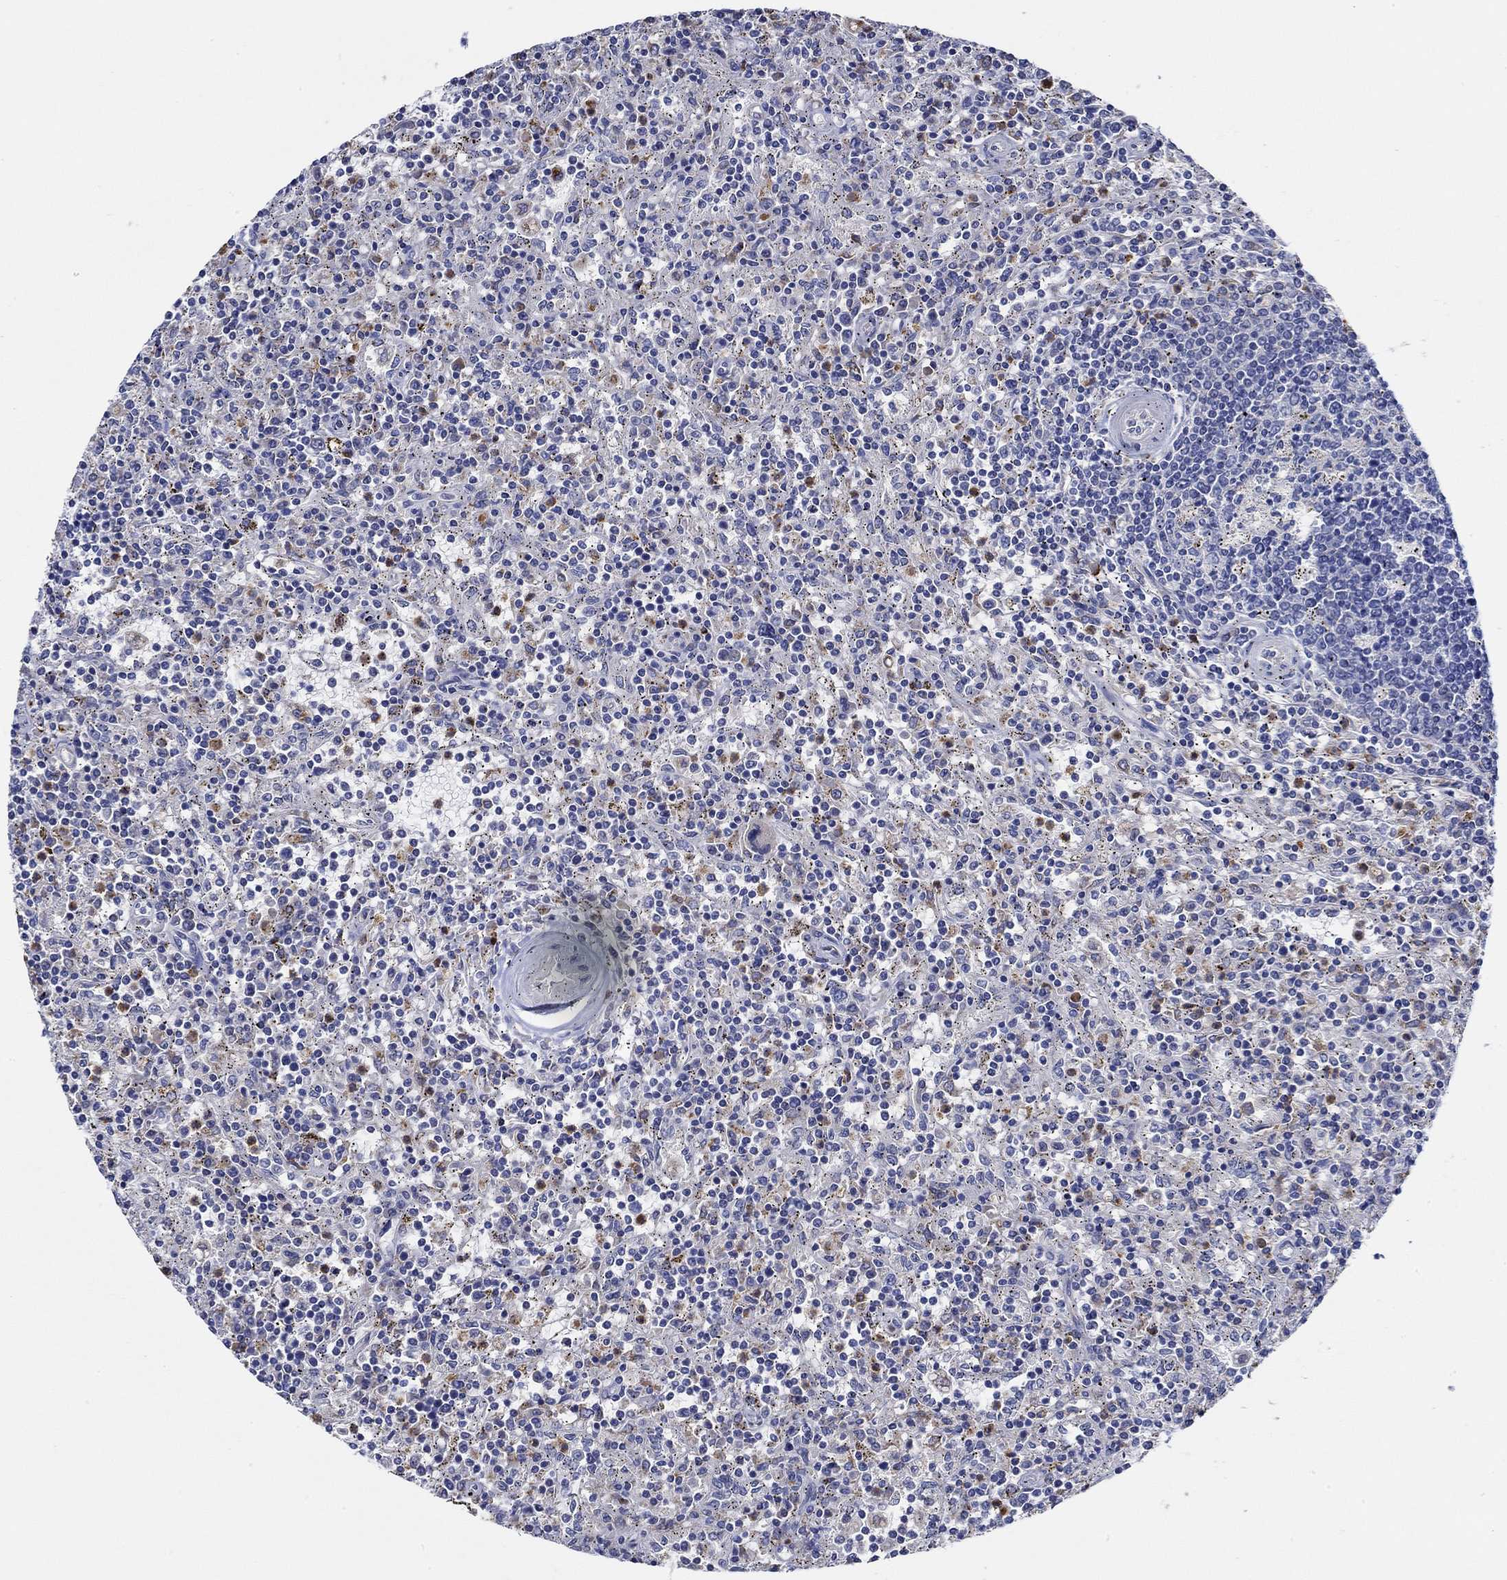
{"staining": {"intensity": "negative", "quantity": "none", "location": "none"}, "tissue": "lymphoma", "cell_type": "Tumor cells", "image_type": "cancer", "snomed": [{"axis": "morphology", "description": "Malignant lymphoma, non-Hodgkin's type, Low grade"}, {"axis": "topography", "description": "Spleen"}], "caption": "Photomicrograph shows no protein staining in tumor cells of lymphoma tissue. The staining was performed using DAB (3,3'-diaminobenzidine) to visualize the protein expression in brown, while the nuclei were stained in blue with hematoxylin (Magnification: 20x).", "gene": "CFAP61", "patient": {"sex": "male", "age": 62}}